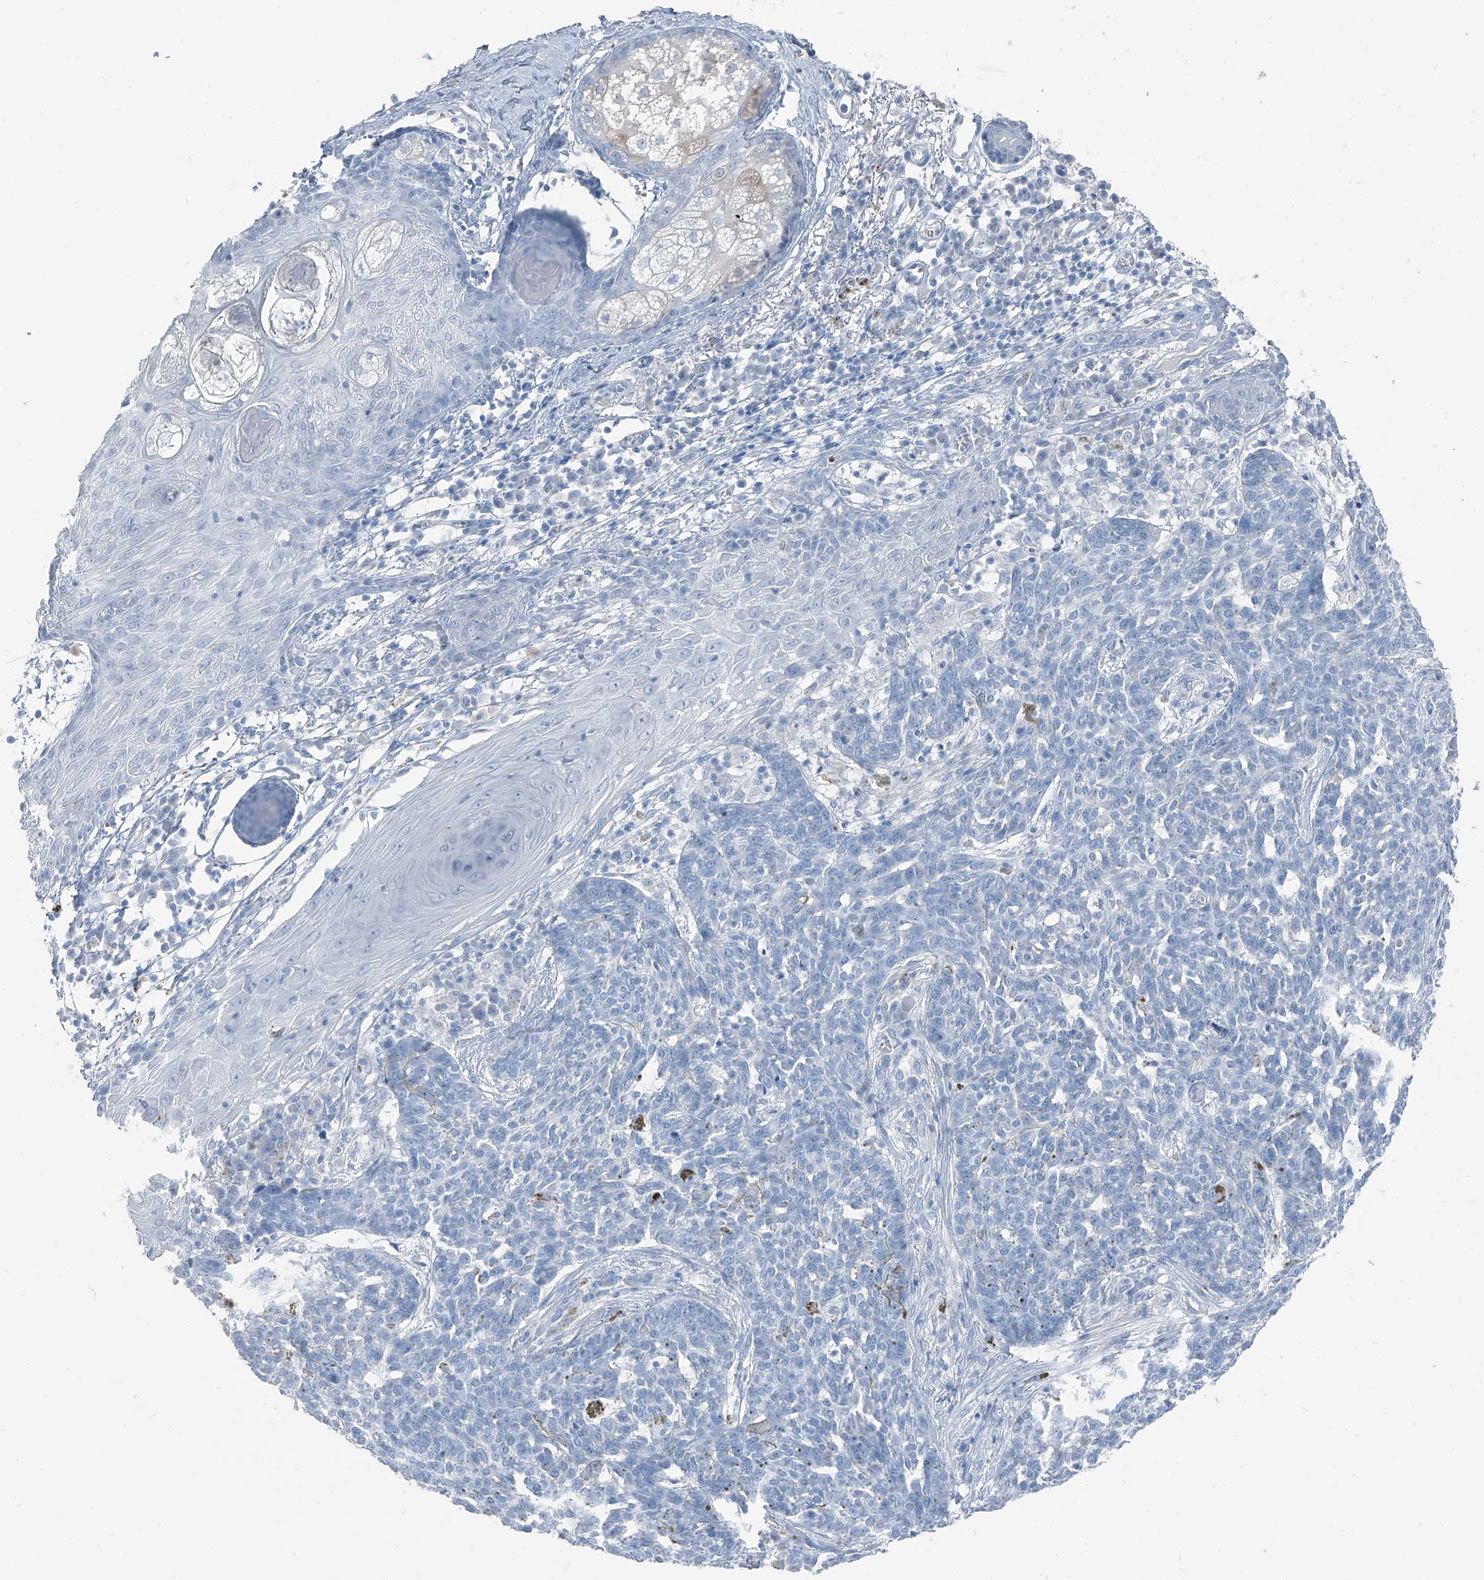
{"staining": {"intensity": "negative", "quantity": "none", "location": "none"}, "tissue": "skin cancer", "cell_type": "Tumor cells", "image_type": "cancer", "snomed": [{"axis": "morphology", "description": "Basal cell carcinoma"}, {"axis": "topography", "description": "Skin"}], "caption": "A micrograph of human skin basal cell carcinoma is negative for staining in tumor cells. The staining is performed using DAB brown chromogen with nuclei counter-stained in using hematoxylin.", "gene": "RGN", "patient": {"sex": "male", "age": 85}}